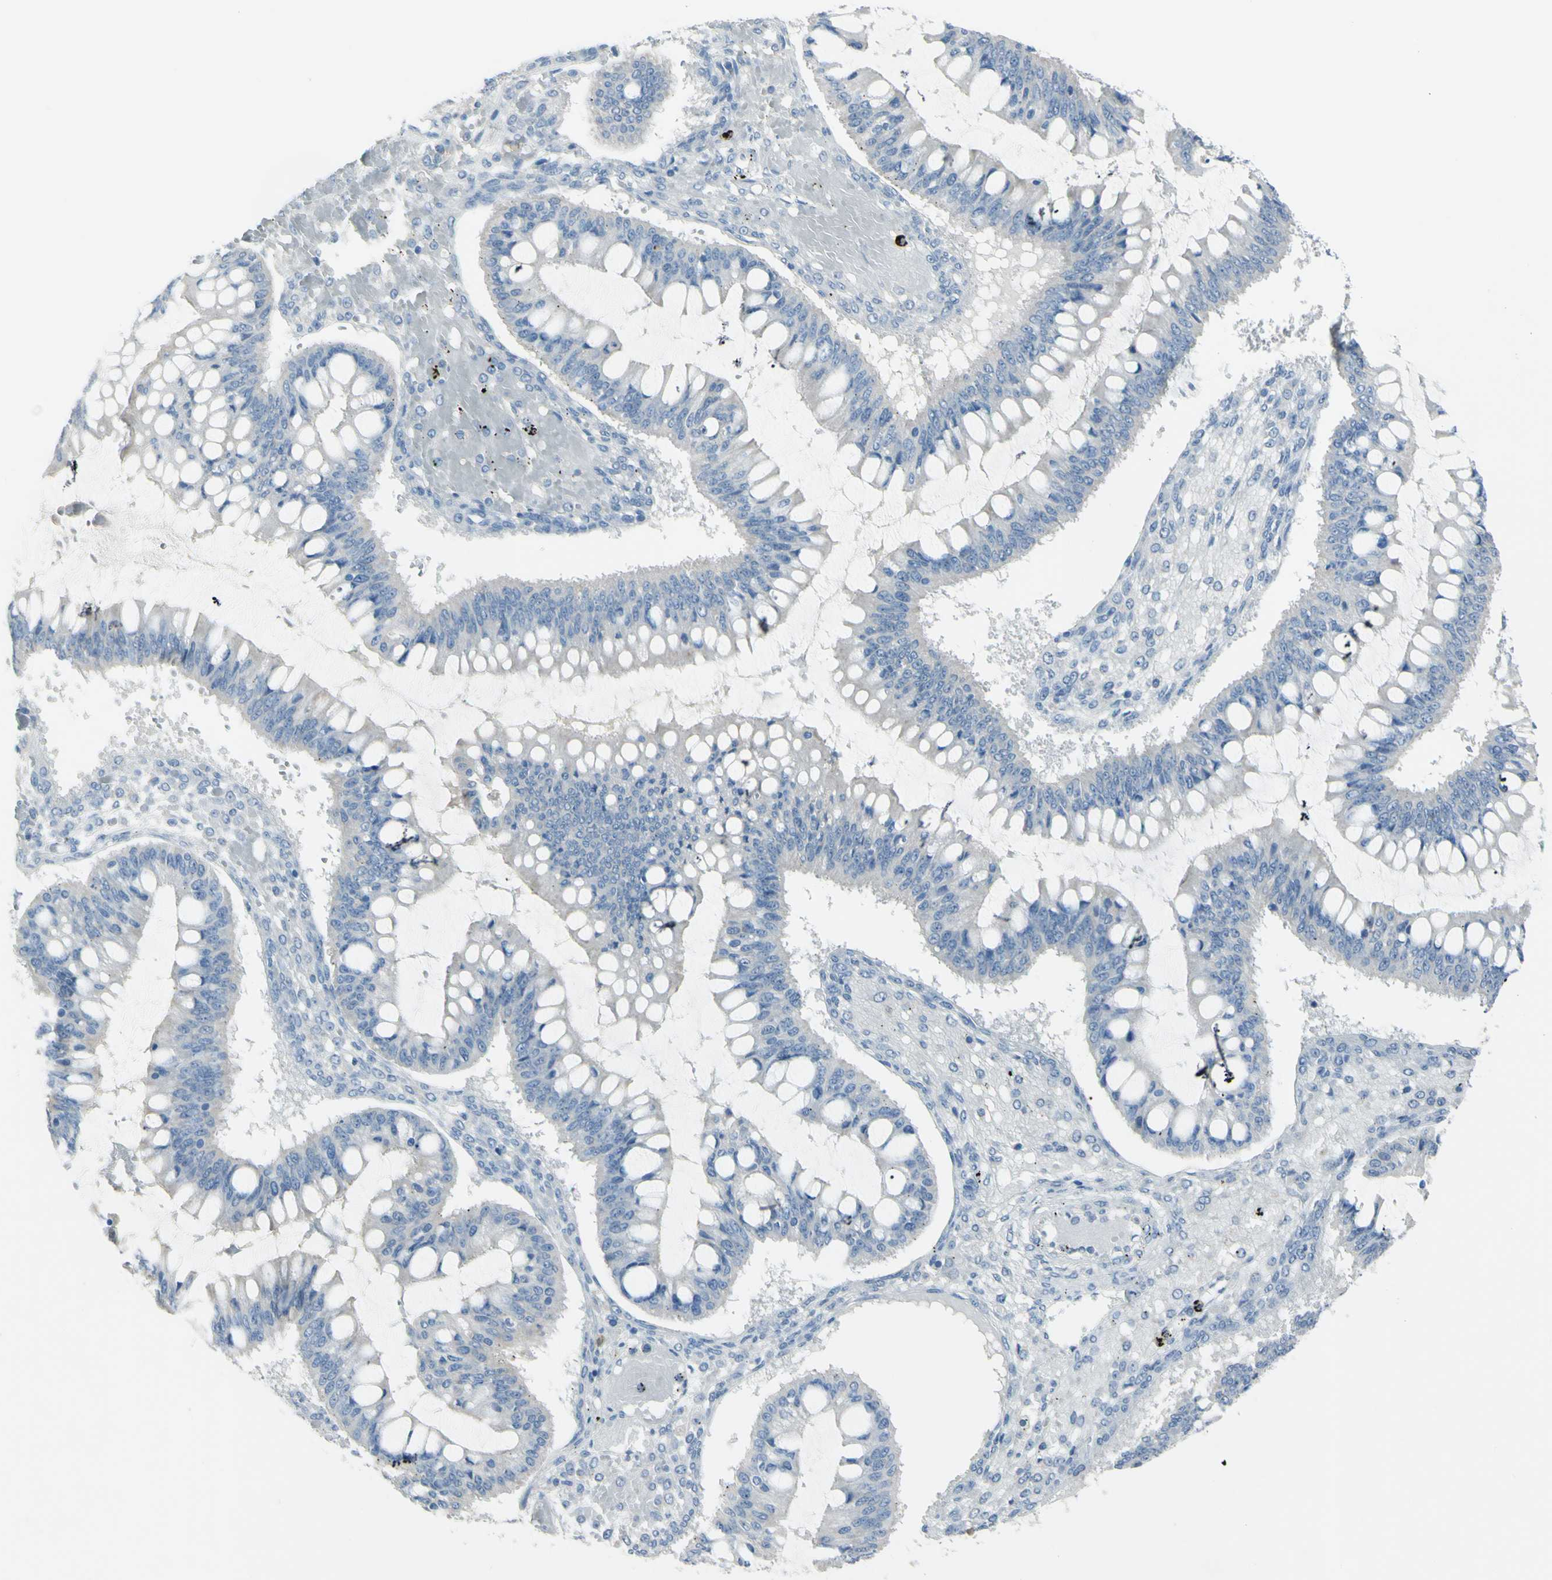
{"staining": {"intensity": "negative", "quantity": "none", "location": "none"}, "tissue": "ovarian cancer", "cell_type": "Tumor cells", "image_type": "cancer", "snomed": [{"axis": "morphology", "description": "Cystadenocarcinoma, mucinous, NOS"}, {"axis": "topography", "description": "Ovary"}], "caption": "A high-resolution photomicrograph shows immunohistochemistry staining of mucinous cystadenocarcinoma (ovarian), which shows no significant staining in tumor cells. (DAB (3,3'-diaminobenzidine) IHC, high magnification).", "gene": "ZNF557", "patient": {"sex": "female", "age": 73}}